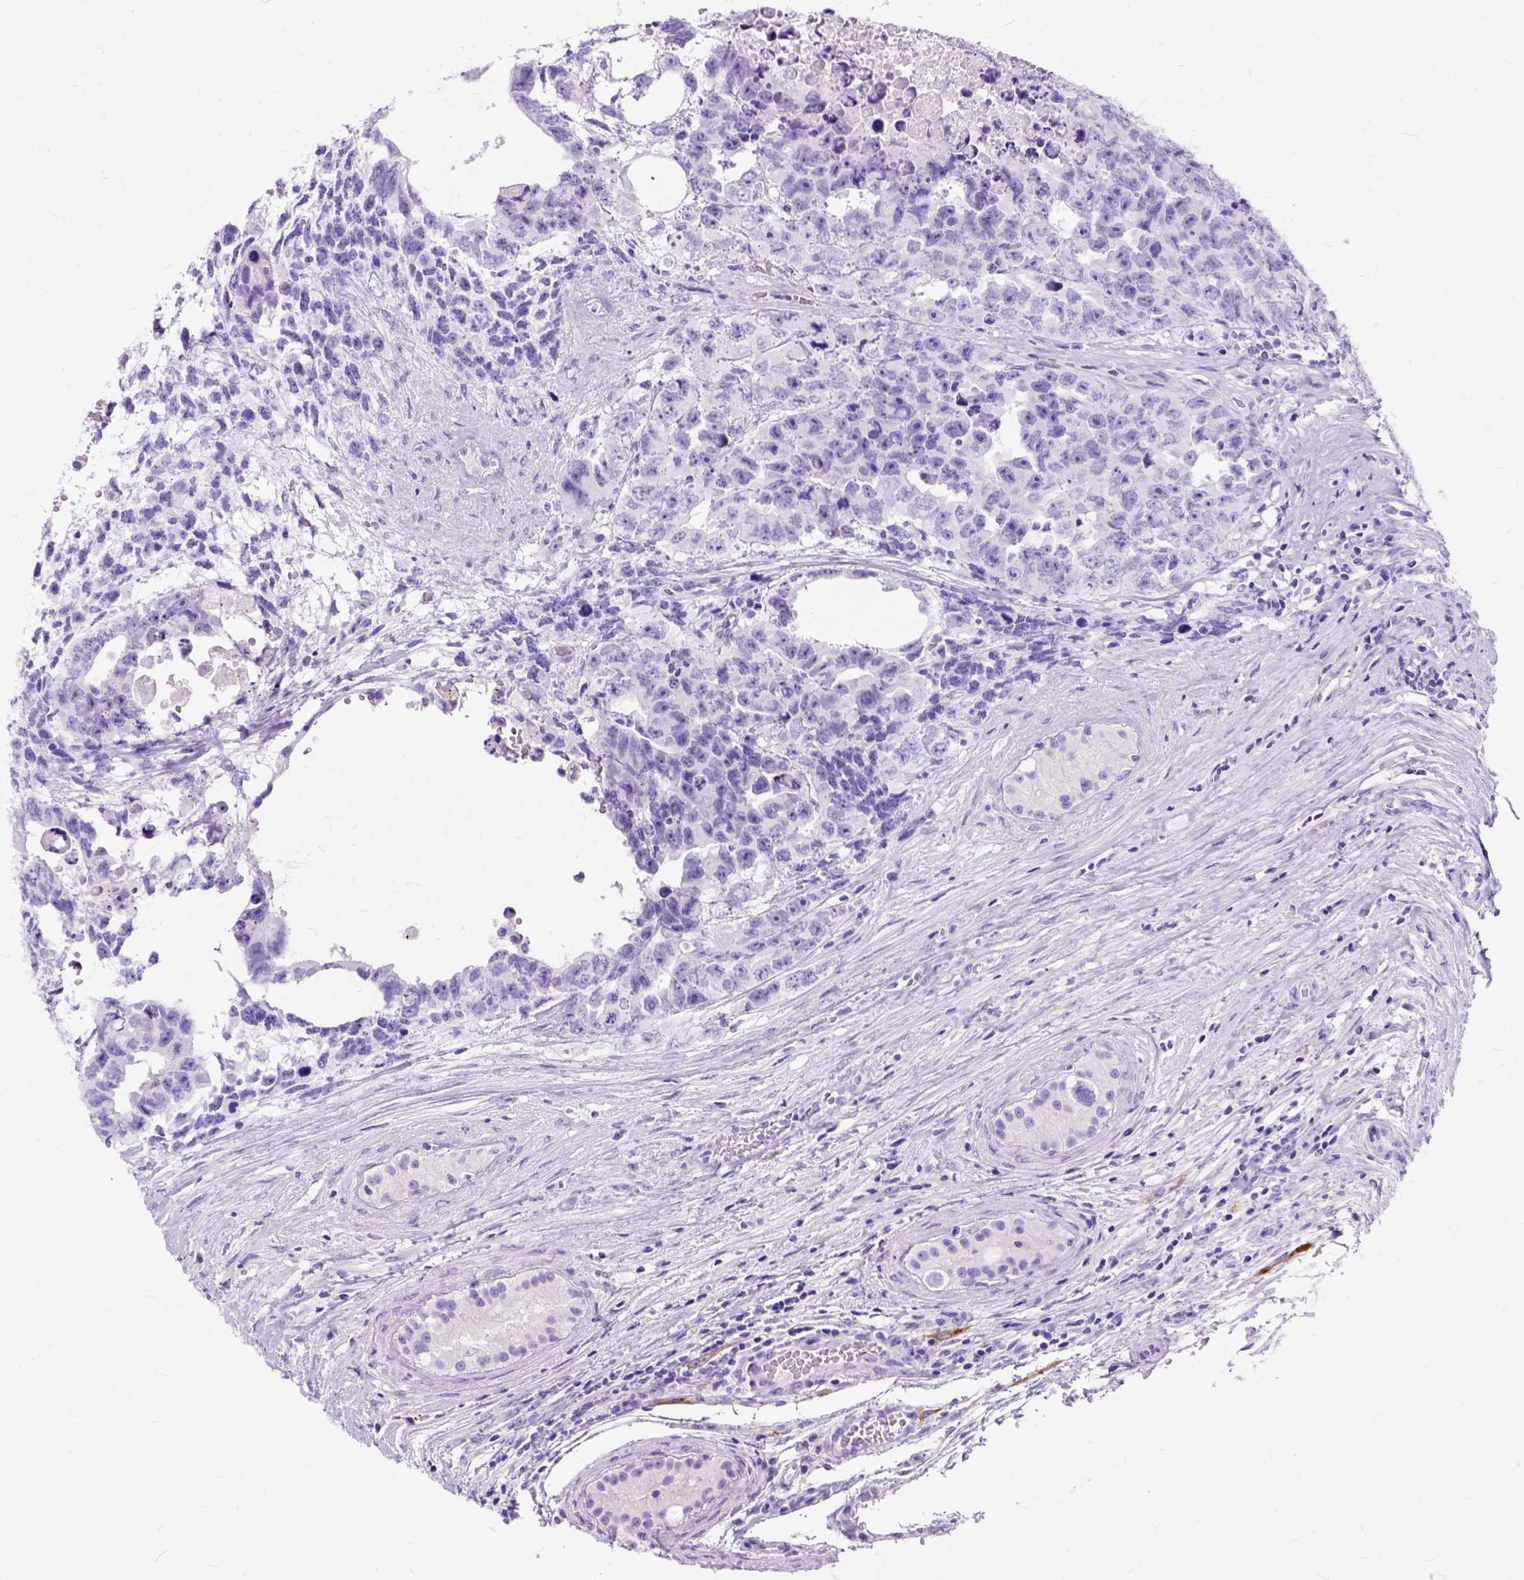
{"staining": {"intensity": "negative", "quantity": "none", "location": "none"}, "tissue": "testis cancer", "cell_type": "Tumor cells", "image_type": "cancer", "snomed": [{"axis": "morphology", "description": "Carcinoma, Embryonal, NOS"}, {"axis": "topography", "description": "Testis"}], "caption": "Histopathology image shows no significant protein staining in tumor cells of testis cancer (embryonal carcinoma).", "gene": "C1QTNF3", "patient": {"sex": "male", "age": 24}}